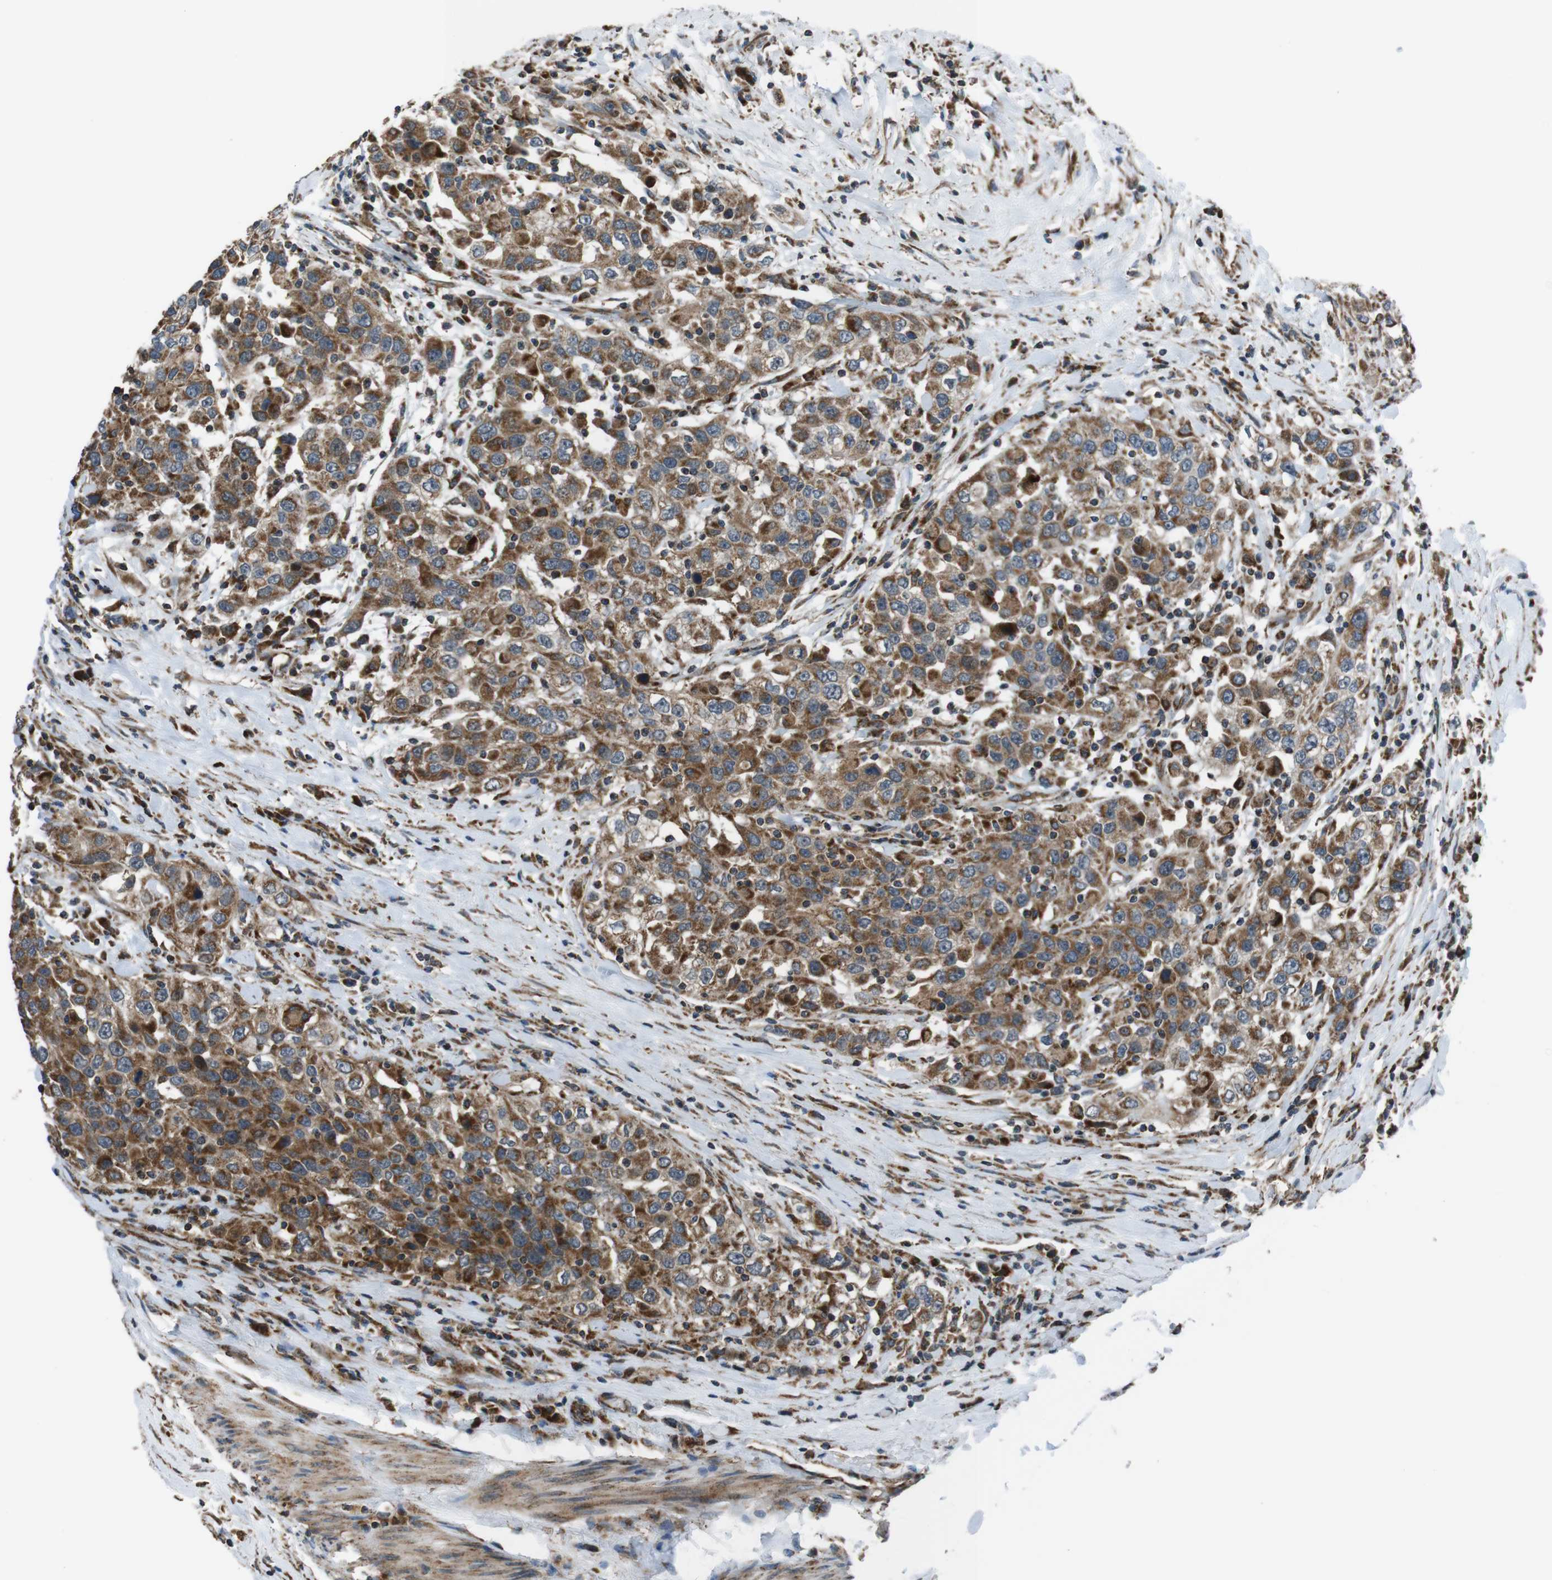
{"staining": {"intensity": "moderate", "quantity": ">75%", "location": "cytoplasmic/membranous"}, "tissue": "urothelial cancer", "cell_type": "Tumor cells", "image_type": "cancer", "snomed": [{"axis": "morphology", "description": "Urothelial carcinoma, High grade"}, {"axis": "topography", "description": "Urinary bladder"}], "caption": "The photomicrograph exhibits a brown stain indicating the presence of a protein in the cytoplasmic/membranous of tumor cells in urothelial carcinoma (high-grade).", "gene": "GIMAP8", "patient": {"sex": "female", "age": 80}}